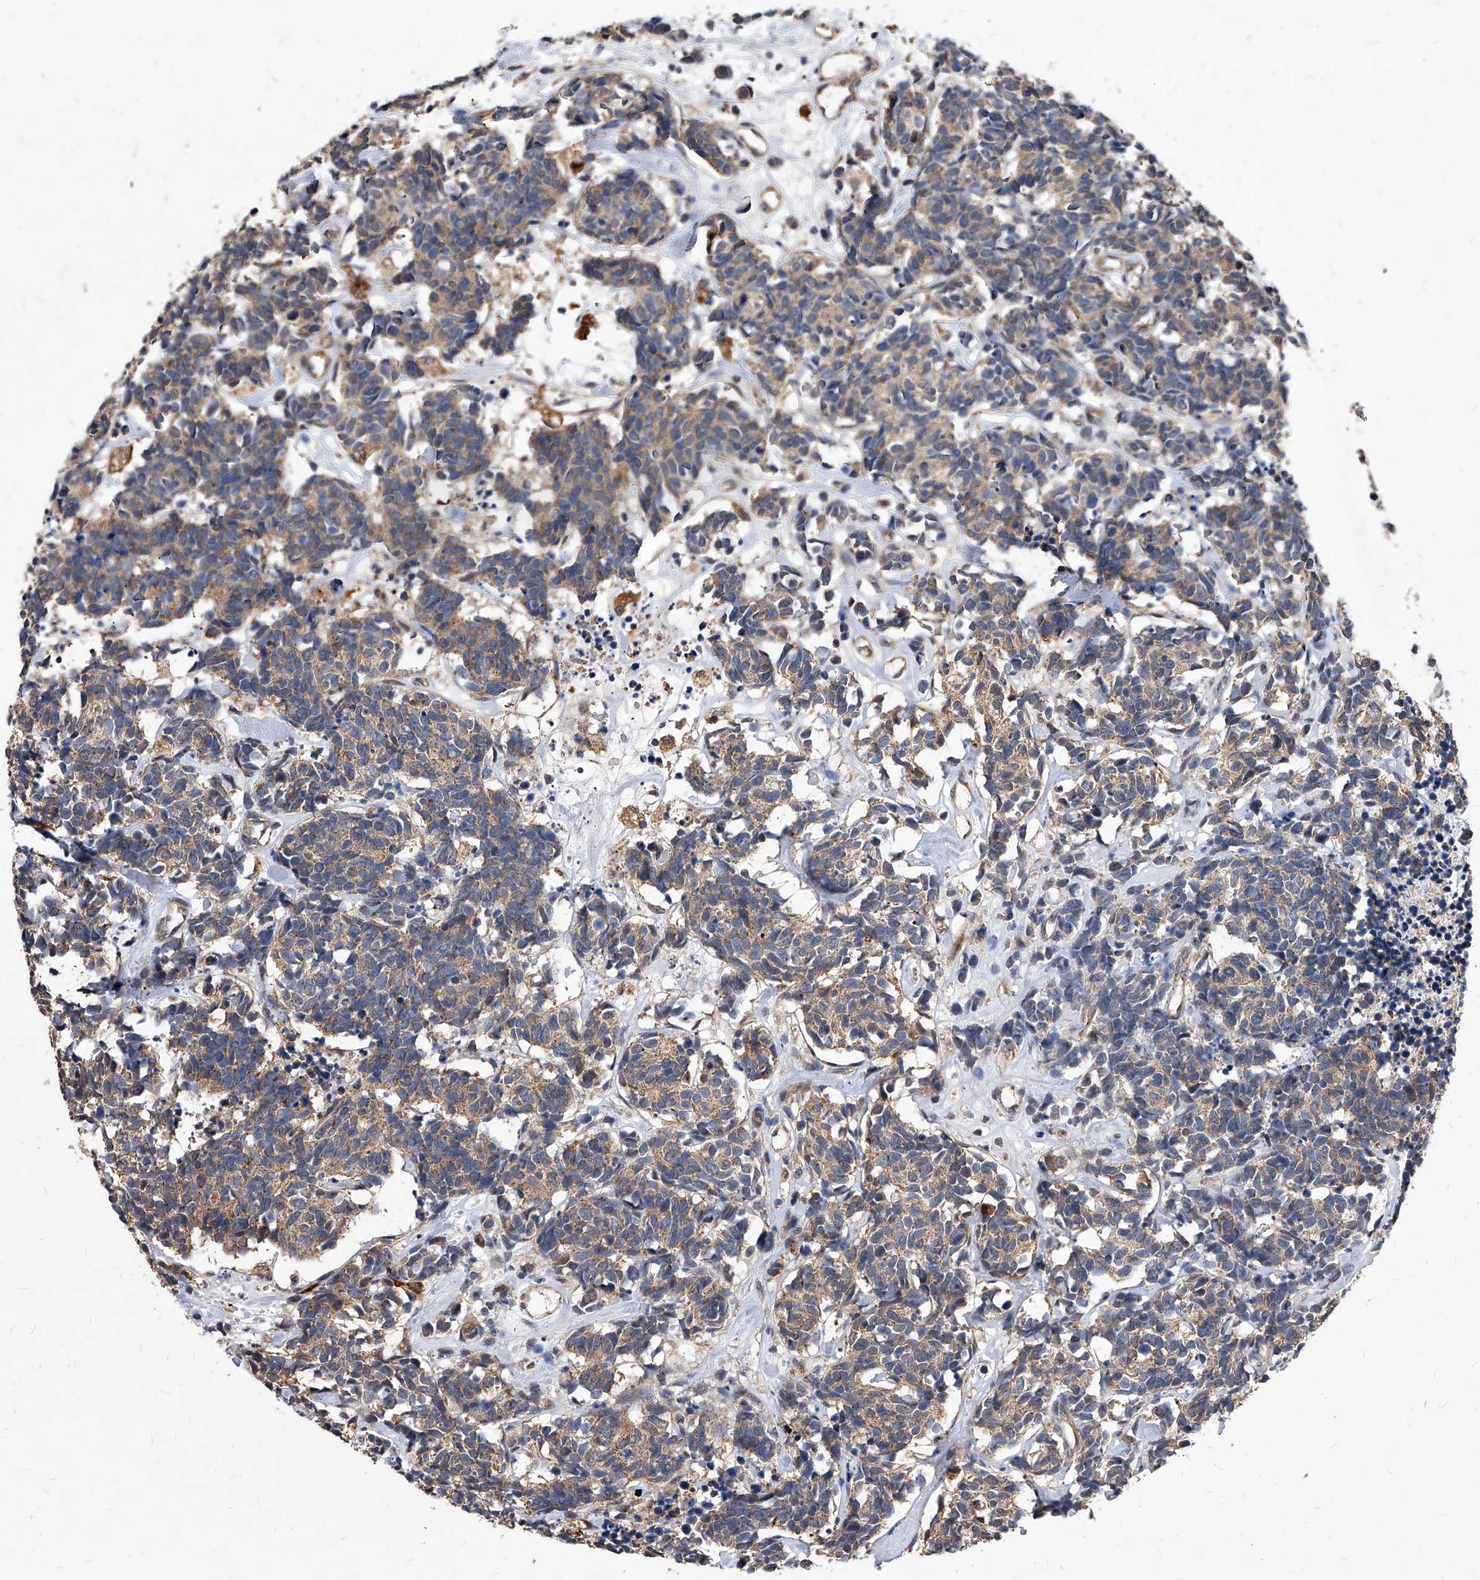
{"staining": {"intensity": "weak", "quantity": ">75%", "location": "cytoplasmic/membranous"}, "tissue": "carcinoid", "cell_type": "Tumor cells", "image_type": "cancer", "snomed": [{"axis": "morphology", "description": "Carcinoma, NOS"}, {"axis": "morphology", "description": "Carcinoid, malignant, NOS"}, {"axis": "topography", "description": "Urinary bladder"}], "caption": "Protein staining shows weak cytoplasmic/membranous positivity in about >75% of tumor cells in carcinoid (malignant).", "gene": "SOBP", "patient": {"sex": "male", "age": 57}}